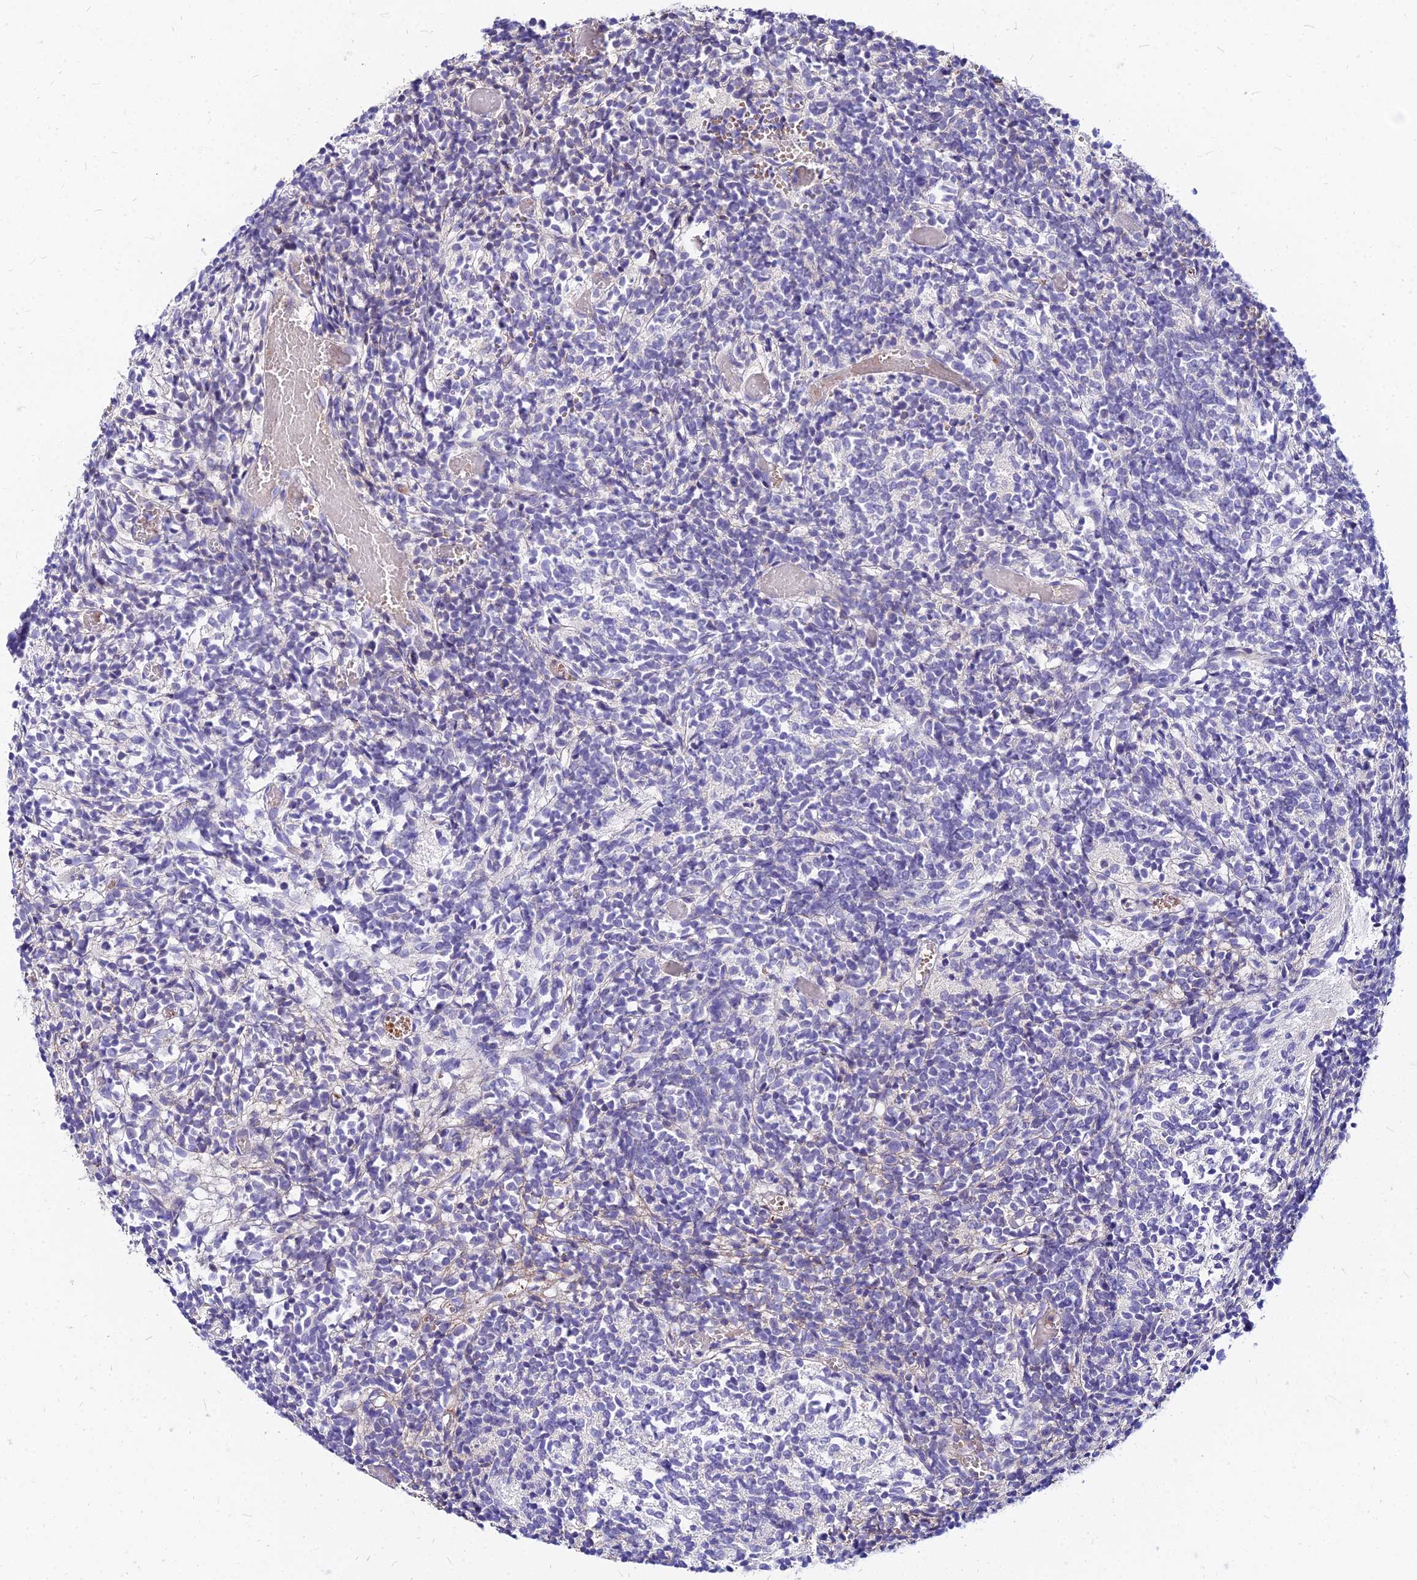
{"staining": {"intensity": "negative", "quantity": "none", "location": "none"}, "tissue": "glioma", "cell_type": "Tumor cells", "image_type": "cancer", "snomed": [{"axis": "morphology", "description": "Glioma, malignant, Low grade"}, {"axis": "topography", "description": "Brain"}], "caption": "Immunohistochemistry photomicrograph of malignant low-grade glioma stained for a protein (brown), which demonstrates no positivity in tumor cells.", "gene": "ACSM6", "patient": {"sex": "female", "age": 1}}